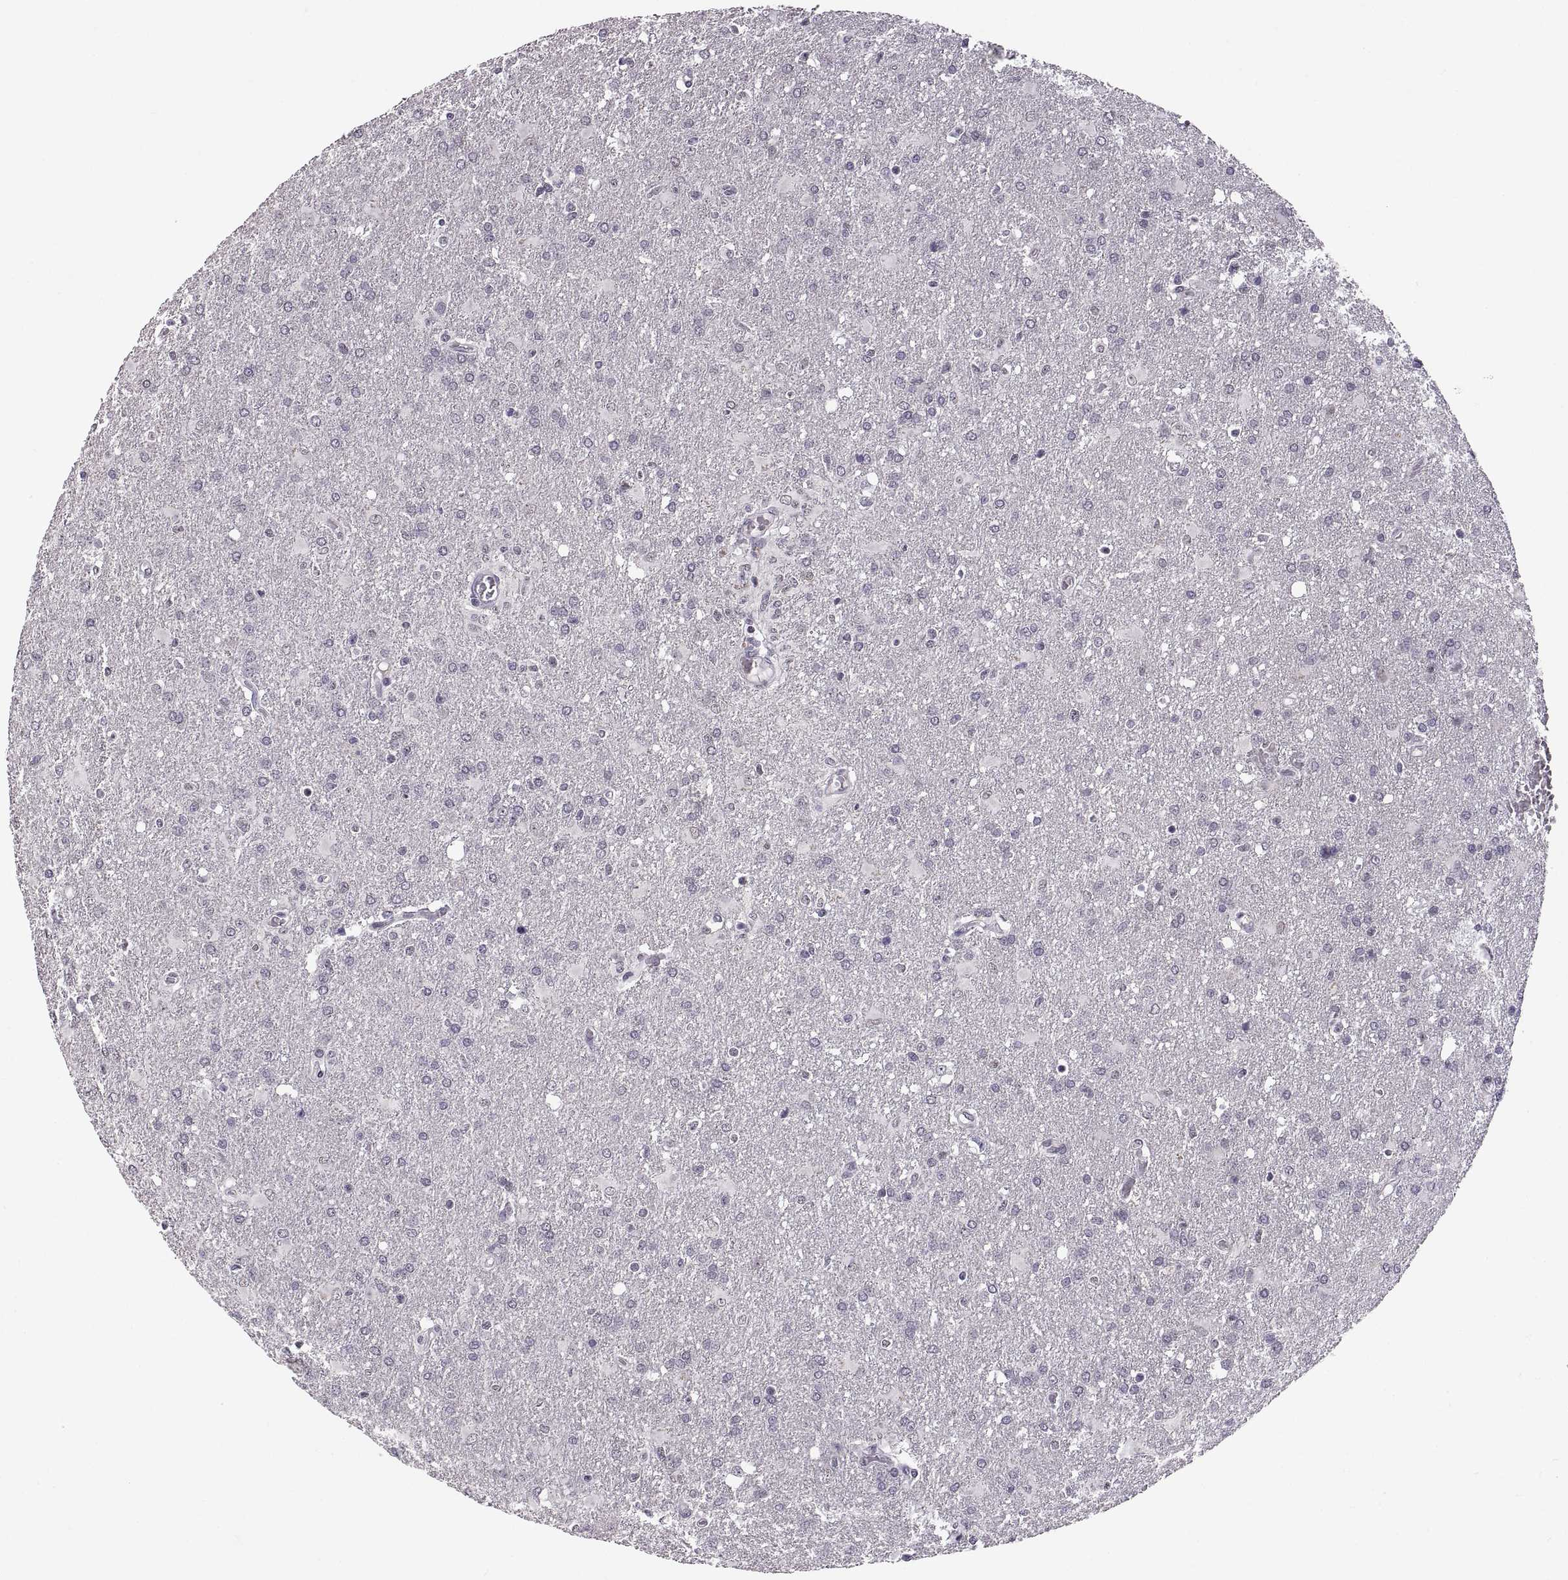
{"staining": {"intensity": "negative", "quantity": "none", "location": "none"}, "tissue": "glioma", "cell_type": "Tumor cells", "image_type": "cancer", "snomed": [{"axis": "morphology", "description": "Glioma, malignant, High grade"}, {"axis": "topography", "description": "Brain"}], "caption": "A high-resolution histopathology image shows IHC staining of malignant glioma (high-grade), which displays no significant positivity in tumor cells. (Brightfield microscopy of DAB IHC at high magnification).", "gene": "NEK2", "patient": {"sex": "male", "age": 68}}